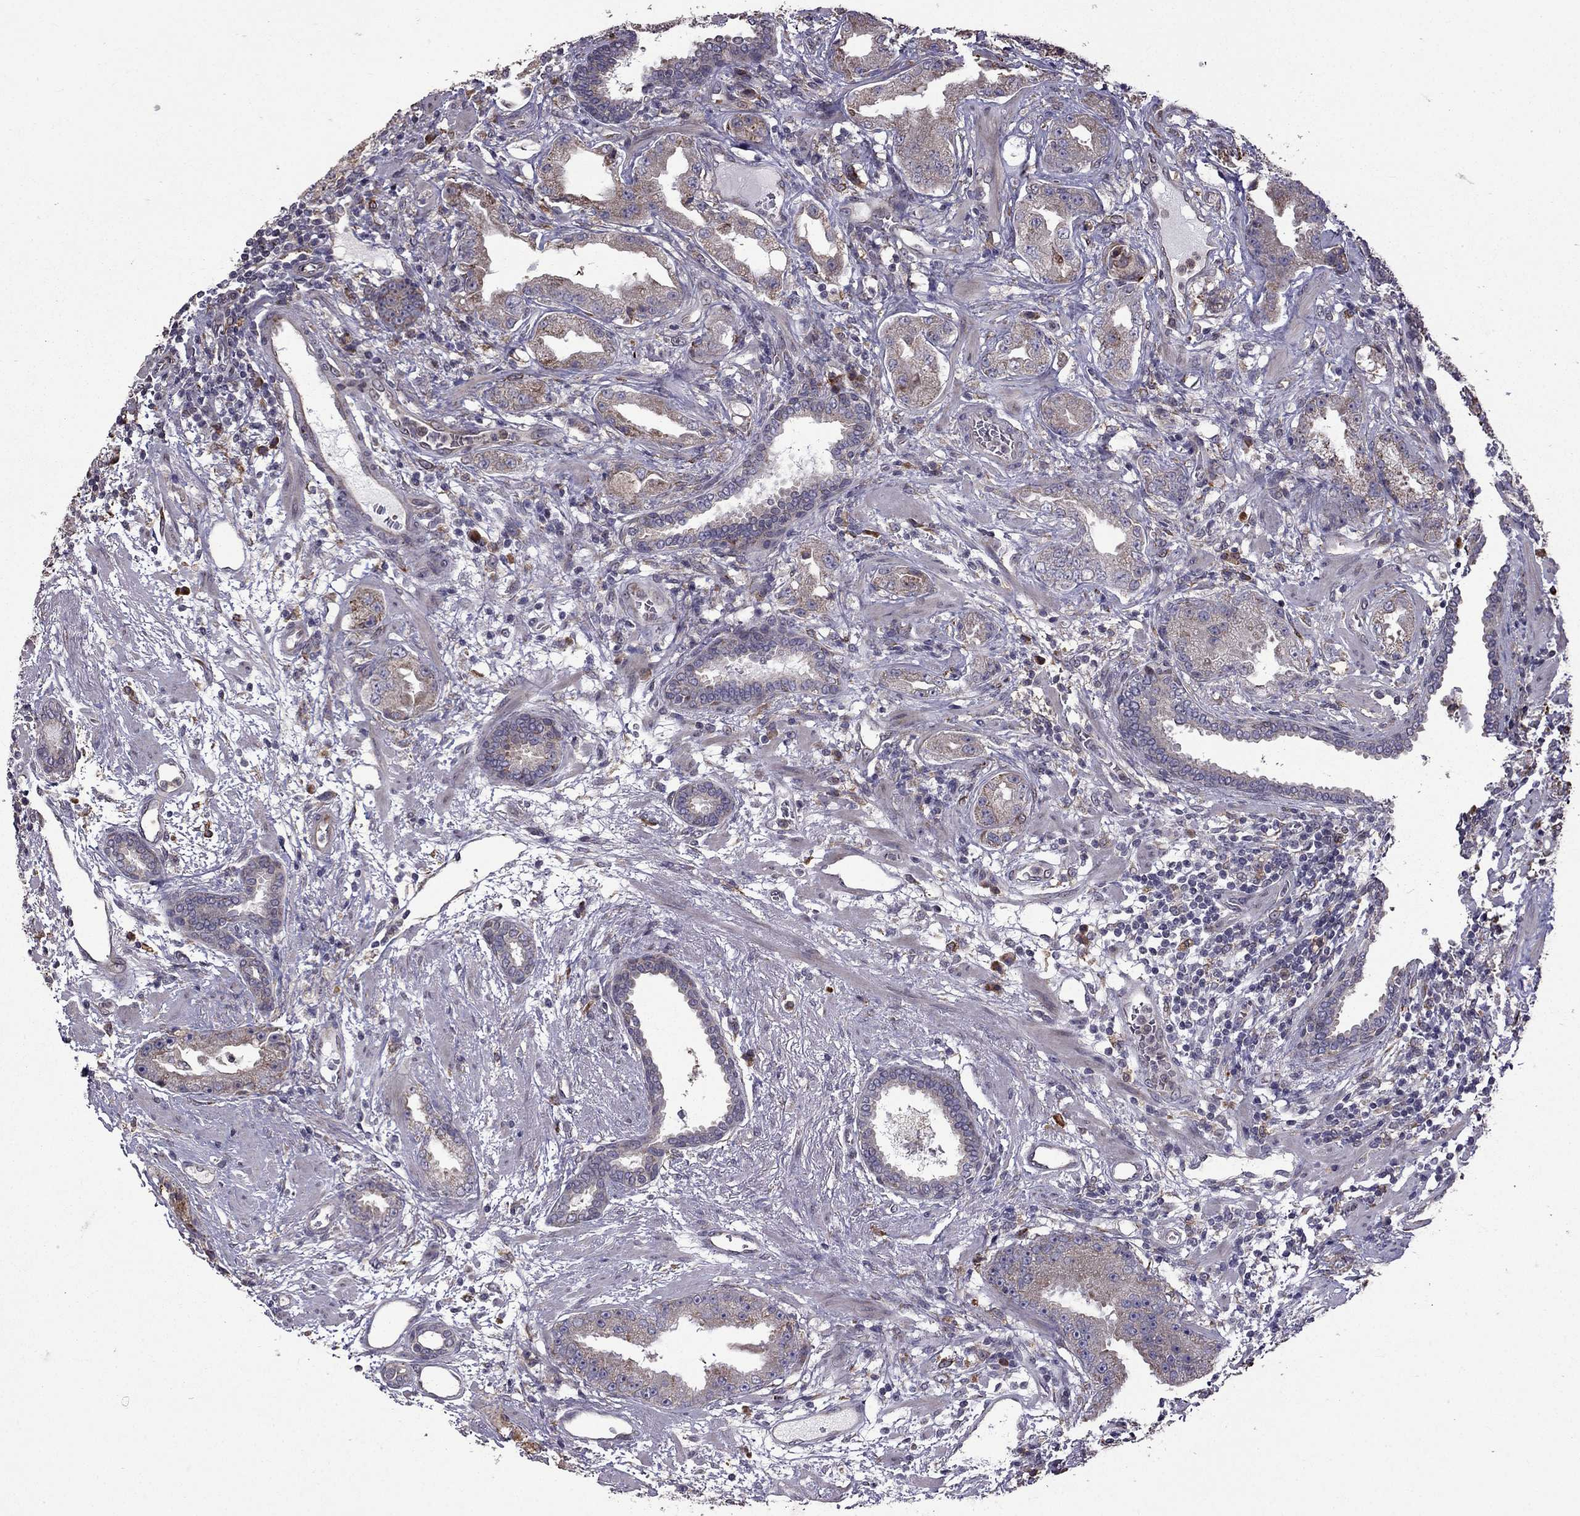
{"staining": {"intensity": "moderate", "quantity": "<25%", "location": "cytoplasmic/membranous"}, "tissue": "prostate cancer", "cell_type": "Tumor cells", "image_type": "cancer", "snomed": [{"axis": "morphology", "description": "Adenocarcinoma, Low grade"}, {"axis": "topography", "description": "Prostate"}], "caption": "A histopathology image of human prostate cancer (adenocarcinoma (low-grade)) stained for a protein displays moderate cytoplasmic/membranous brown staining in tumor cells.", "gene": "IKBIP", "patient": {"sex": "male", "age": 62}}